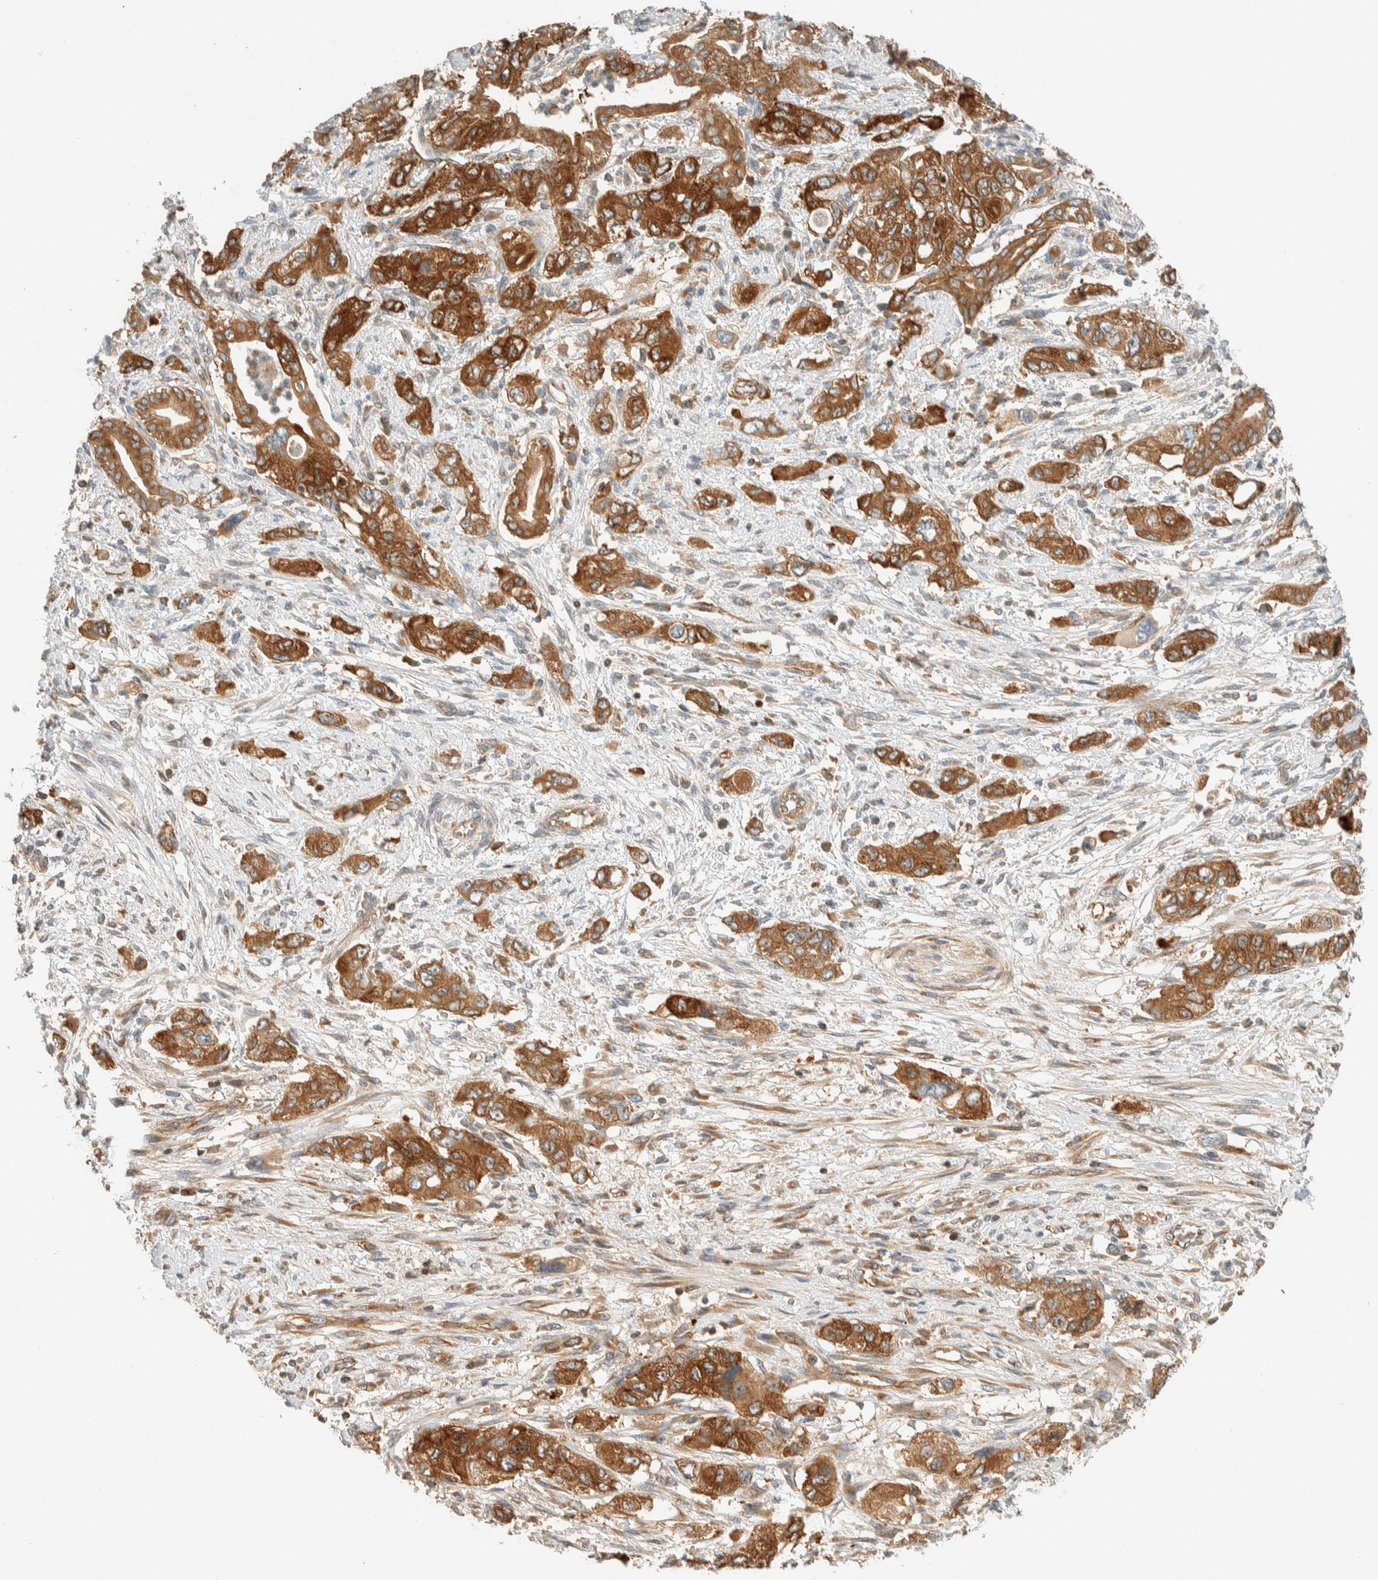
{"staining": {"intensity": "moderate", "quantity": ">75%", "location": "cytoplasmic/membranous"}, "tissue": "pancreatic cancer", "cell_type": "Tumor cells", "image_type": "cancer", "snomed": [{"axis": "morphology", "description": "Adenocarcinoma, NOS"}, {"axis": "topography", "description": "Pancreas"}], "caption": "Immunohistochemistry photomicrograph of neoplastic tissue: pancreatic cancer stained using immunohistochemistry (IHC) reveals medium levels of moderate protein expression localized specifically in the cytoplasmic/membranous of tumor cells, appearing as a cytoplasmic/membranous brown color.", "gene": "ARFGEF1", "patient": {"sex": "female", "age": 73}}